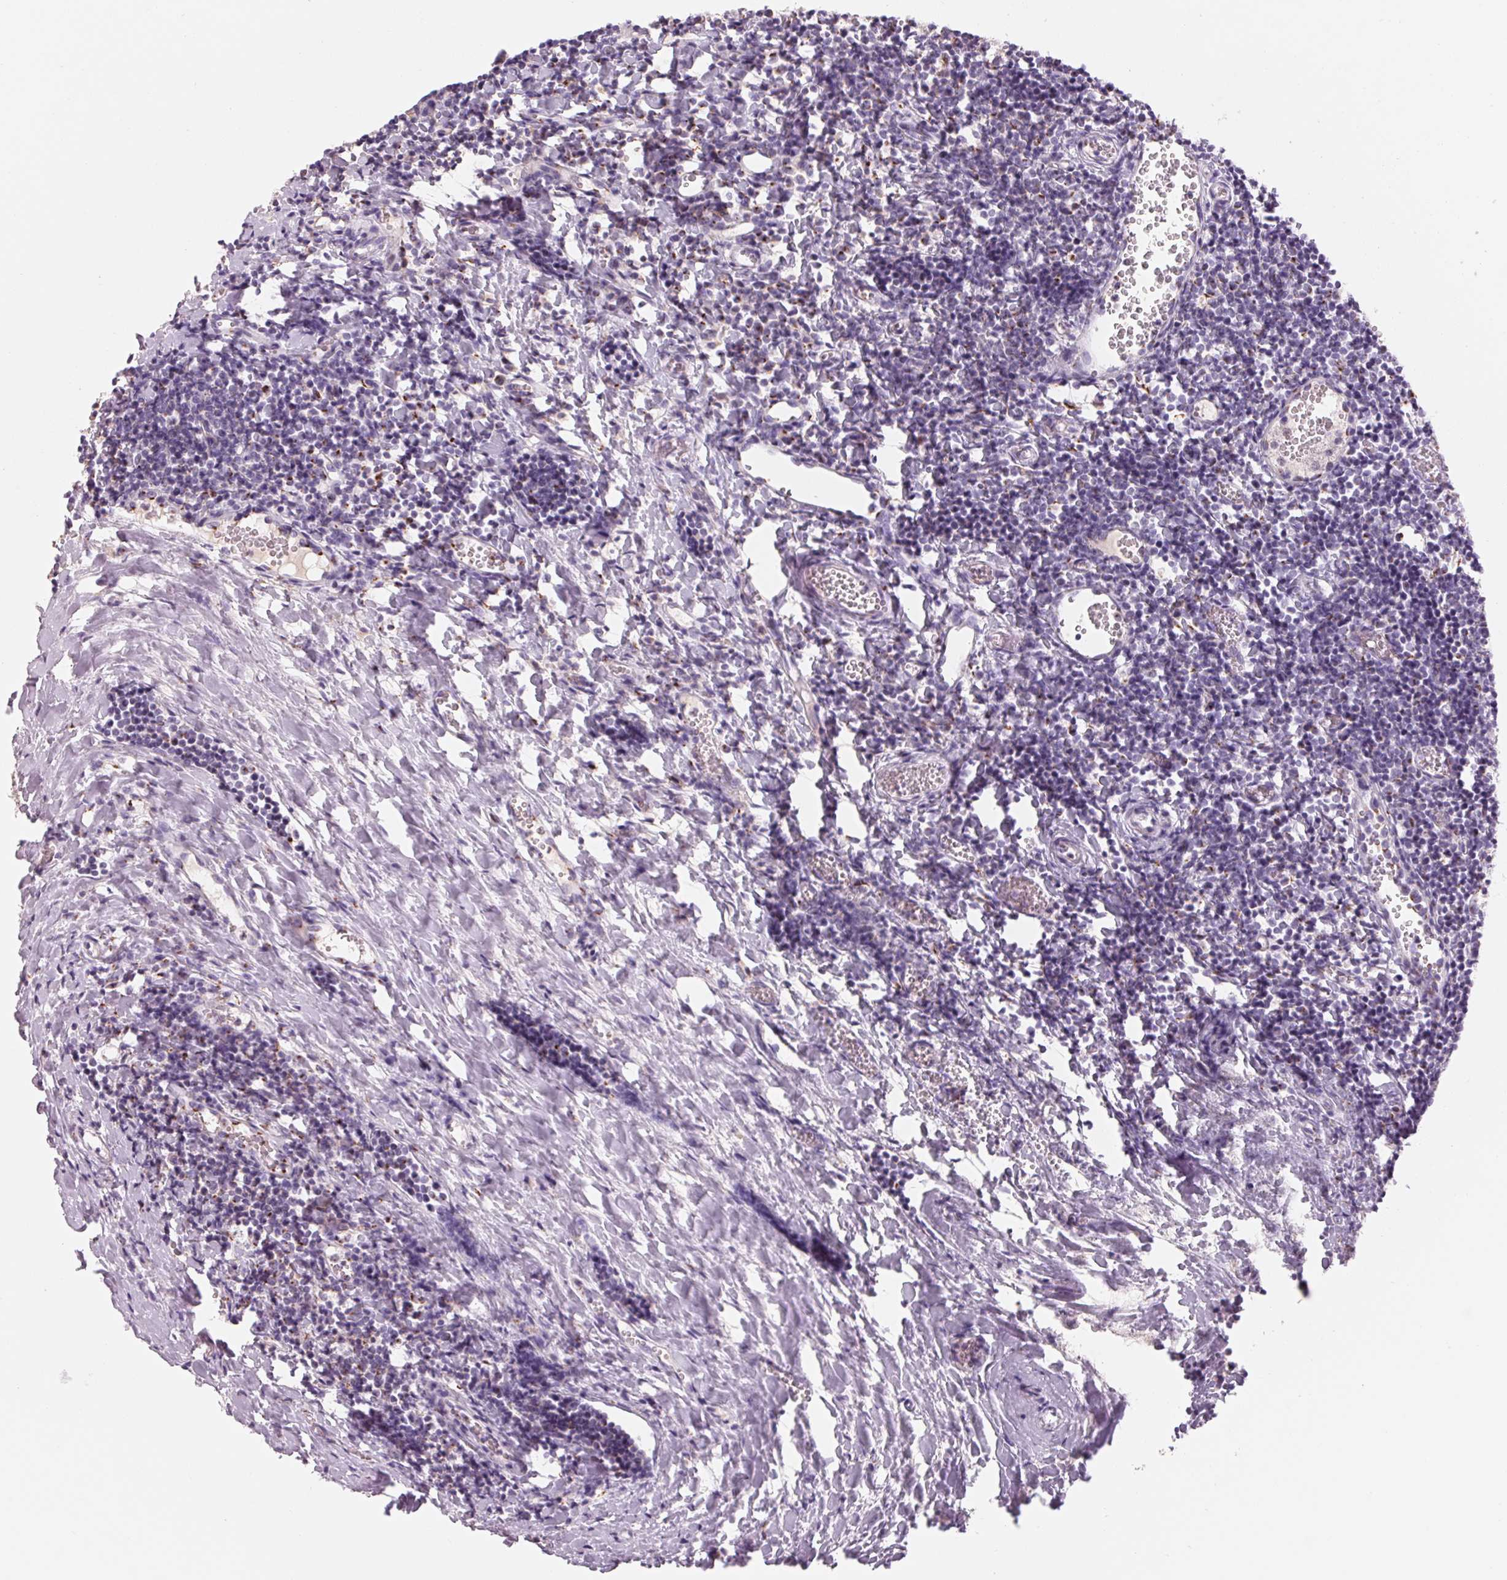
{"staining": {"intensity": "strong", "quantity": "<25%", "location": "cytoplasmic/membranous"}, "tissue": "tonsil", "cell_type": "Germinal center cells", "image_type": "normal", "snomed": [{"axis": "morphology", "description": "Normal tissue, NOS"}, {"axis": "topography", "description": "Tonsil"}], "caption": "This is a photomicrograph of IHC staining of unremarkable tonsil, which shows strong expression in the cytoplasmic/membranous of germinal center cells.", "gene": "GALNT7", "patient": {"sex": "female", "age": 10}}